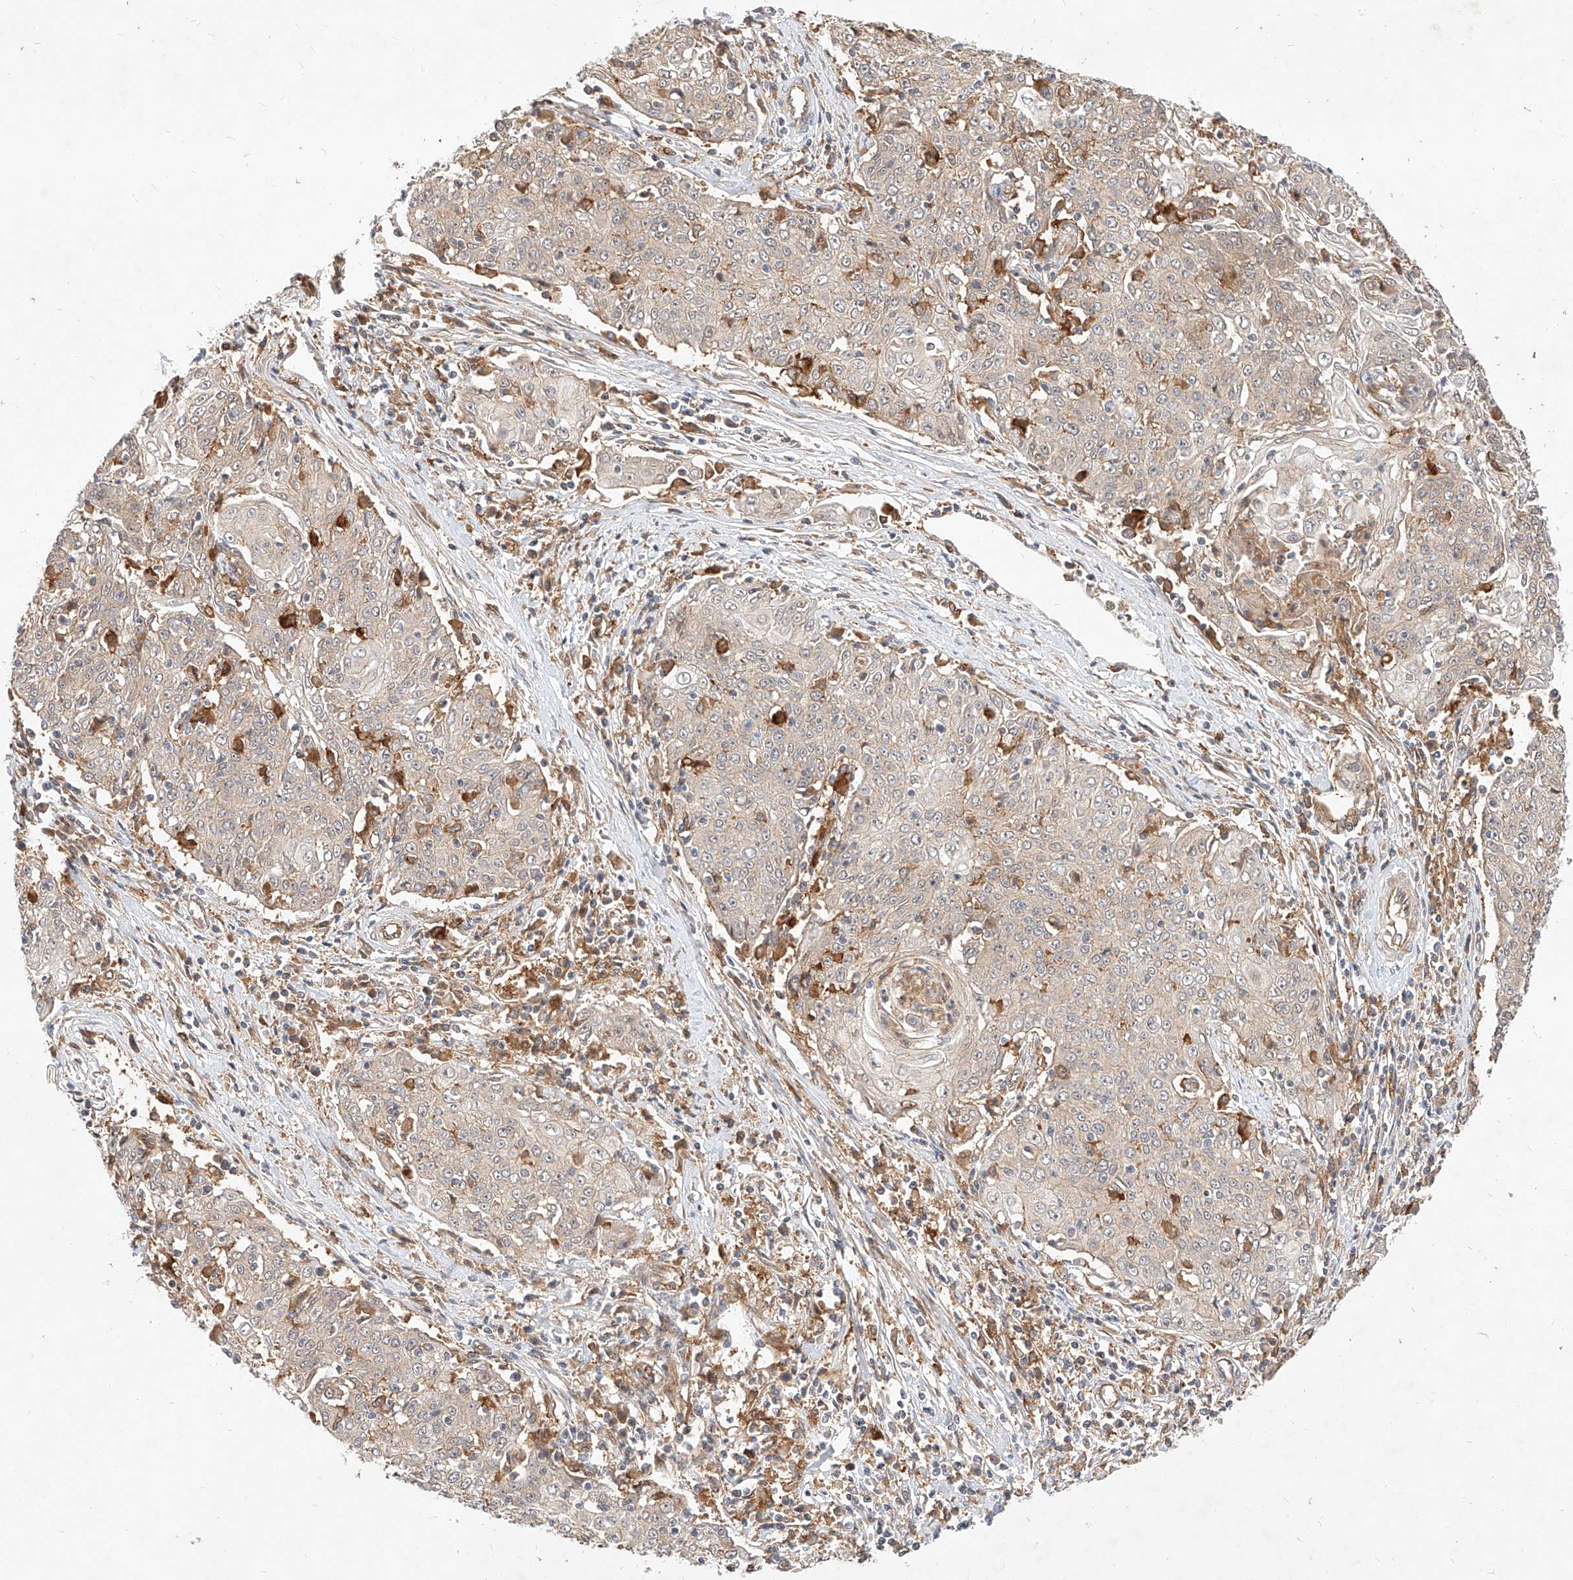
{"staining": {"intensity": "negative", "quantity": "none", "location": "none"}, "tissue": "cervical cancer", "cell_type": "Tumor cells", "image_type": "cancer", "snomed": [{"axis": "morphology", "description": "Squamous cell carcinoma, NOS"}, {"axis": "topography", "description": "Cervix"}], "caption": "Cervical squamous cell carcinoma was stained to show a protein in brown. There is no significant positivity in tumor cells. The staining is performed using DAB brown chromogen with nuclei counter-stained in using hematoxylin.", "gene": "NFAM1", "patient": {"sex": "female", "age": 48}}